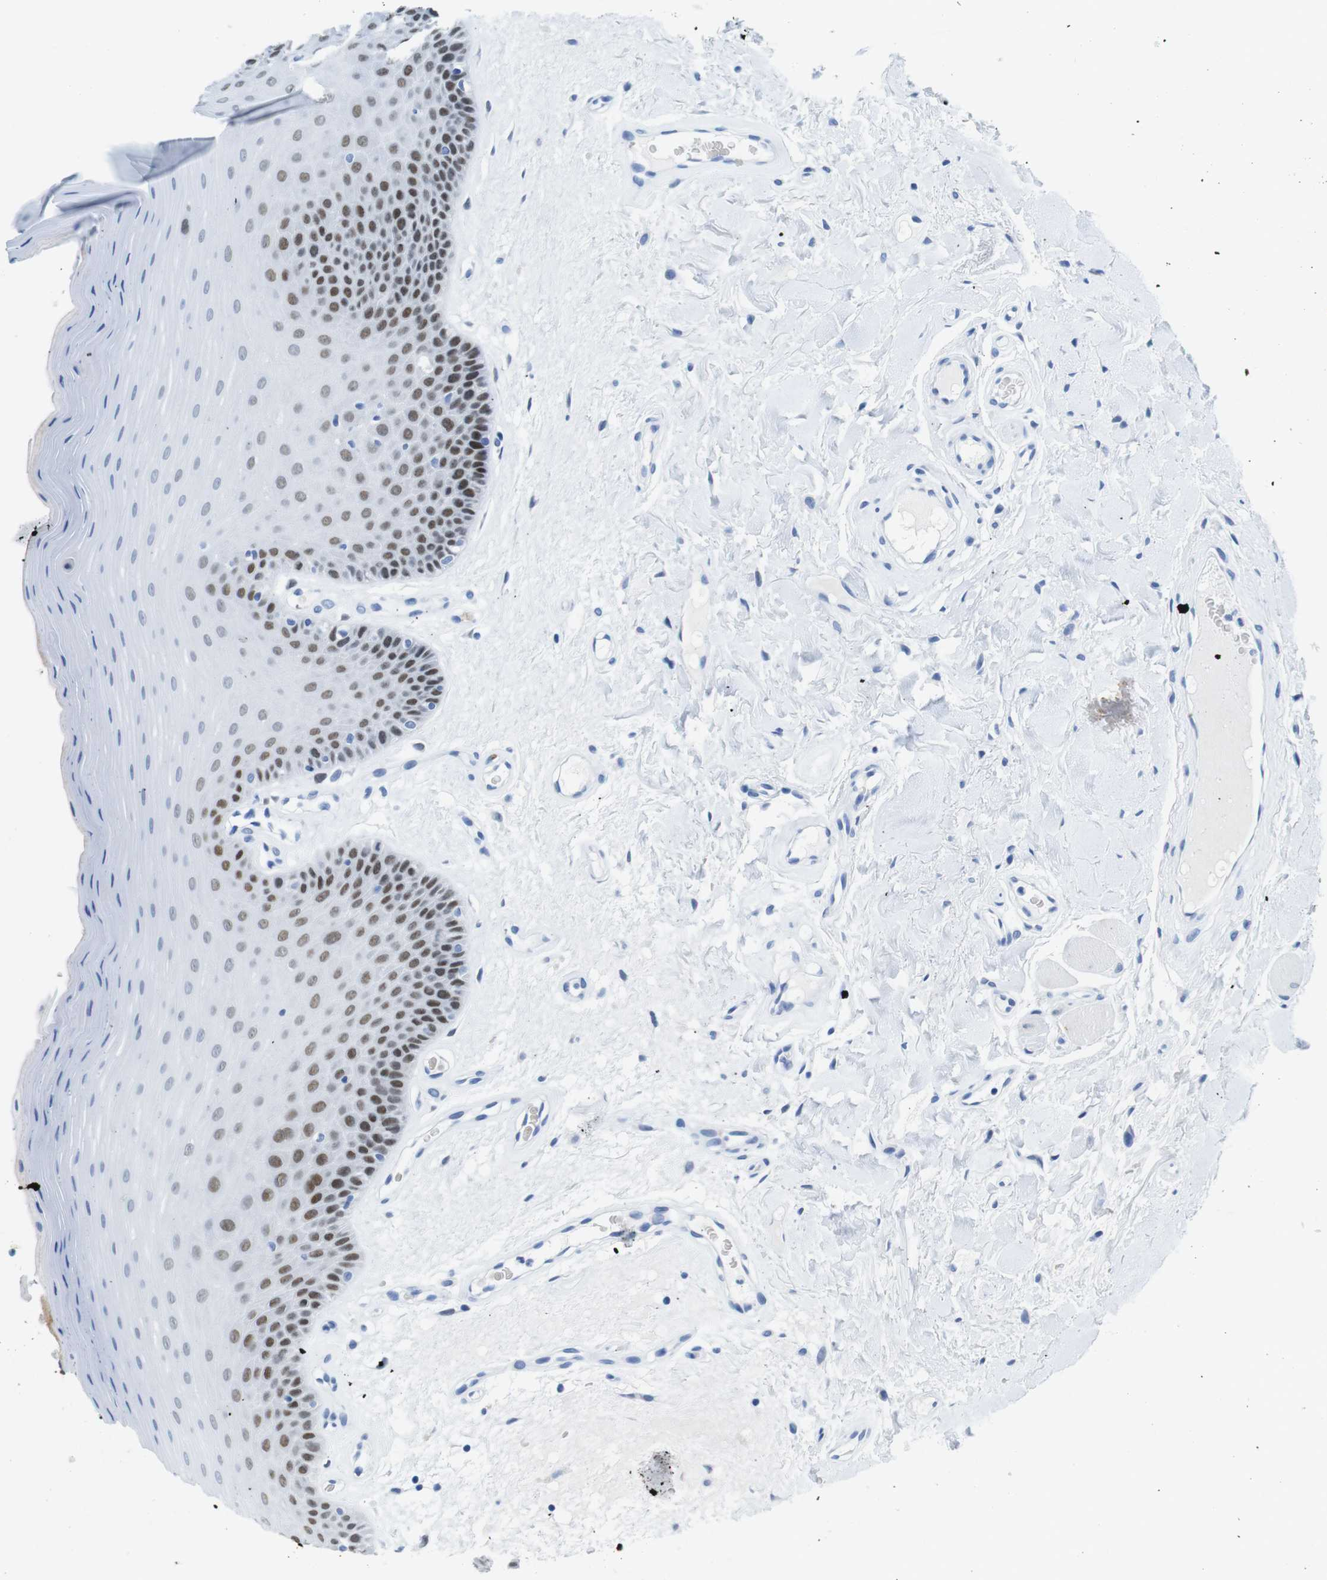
{"staining": {"intensity": "moderate", "quantity": "25%-75%", "location": "nuclear"}, "tissue": "oral mucosa", "cell_type": "Squamous epithelial cells", "image_type": "normal", "snomed": [{"axis": "morphology", "description": "Normal tissue, NOS"}, {"axis": "morphology", "description": "Squamous cell carcinoma, NOS"}, {"axis": "topography", "description": "Skeletal muscle"}, {"axis": "topography", "description": "Adipose tissue"}, {"axis": "topography", "description": "Vascular tissue"}, {"axis": "topography", "description": "Oral tissue"}, {"axis": "topography", "description": "Peripheral nerve tissue"}, {"axis": "topography", "description": "Head-Neck"}], "caption": "Moderate nuclear positivity for a protein is identified in about 25%-75% of squamous epithelial cells of benign oral mucosa using IHC.", "gene": "TFAP2C", "patient": {"sex": "male", "age": 71}}